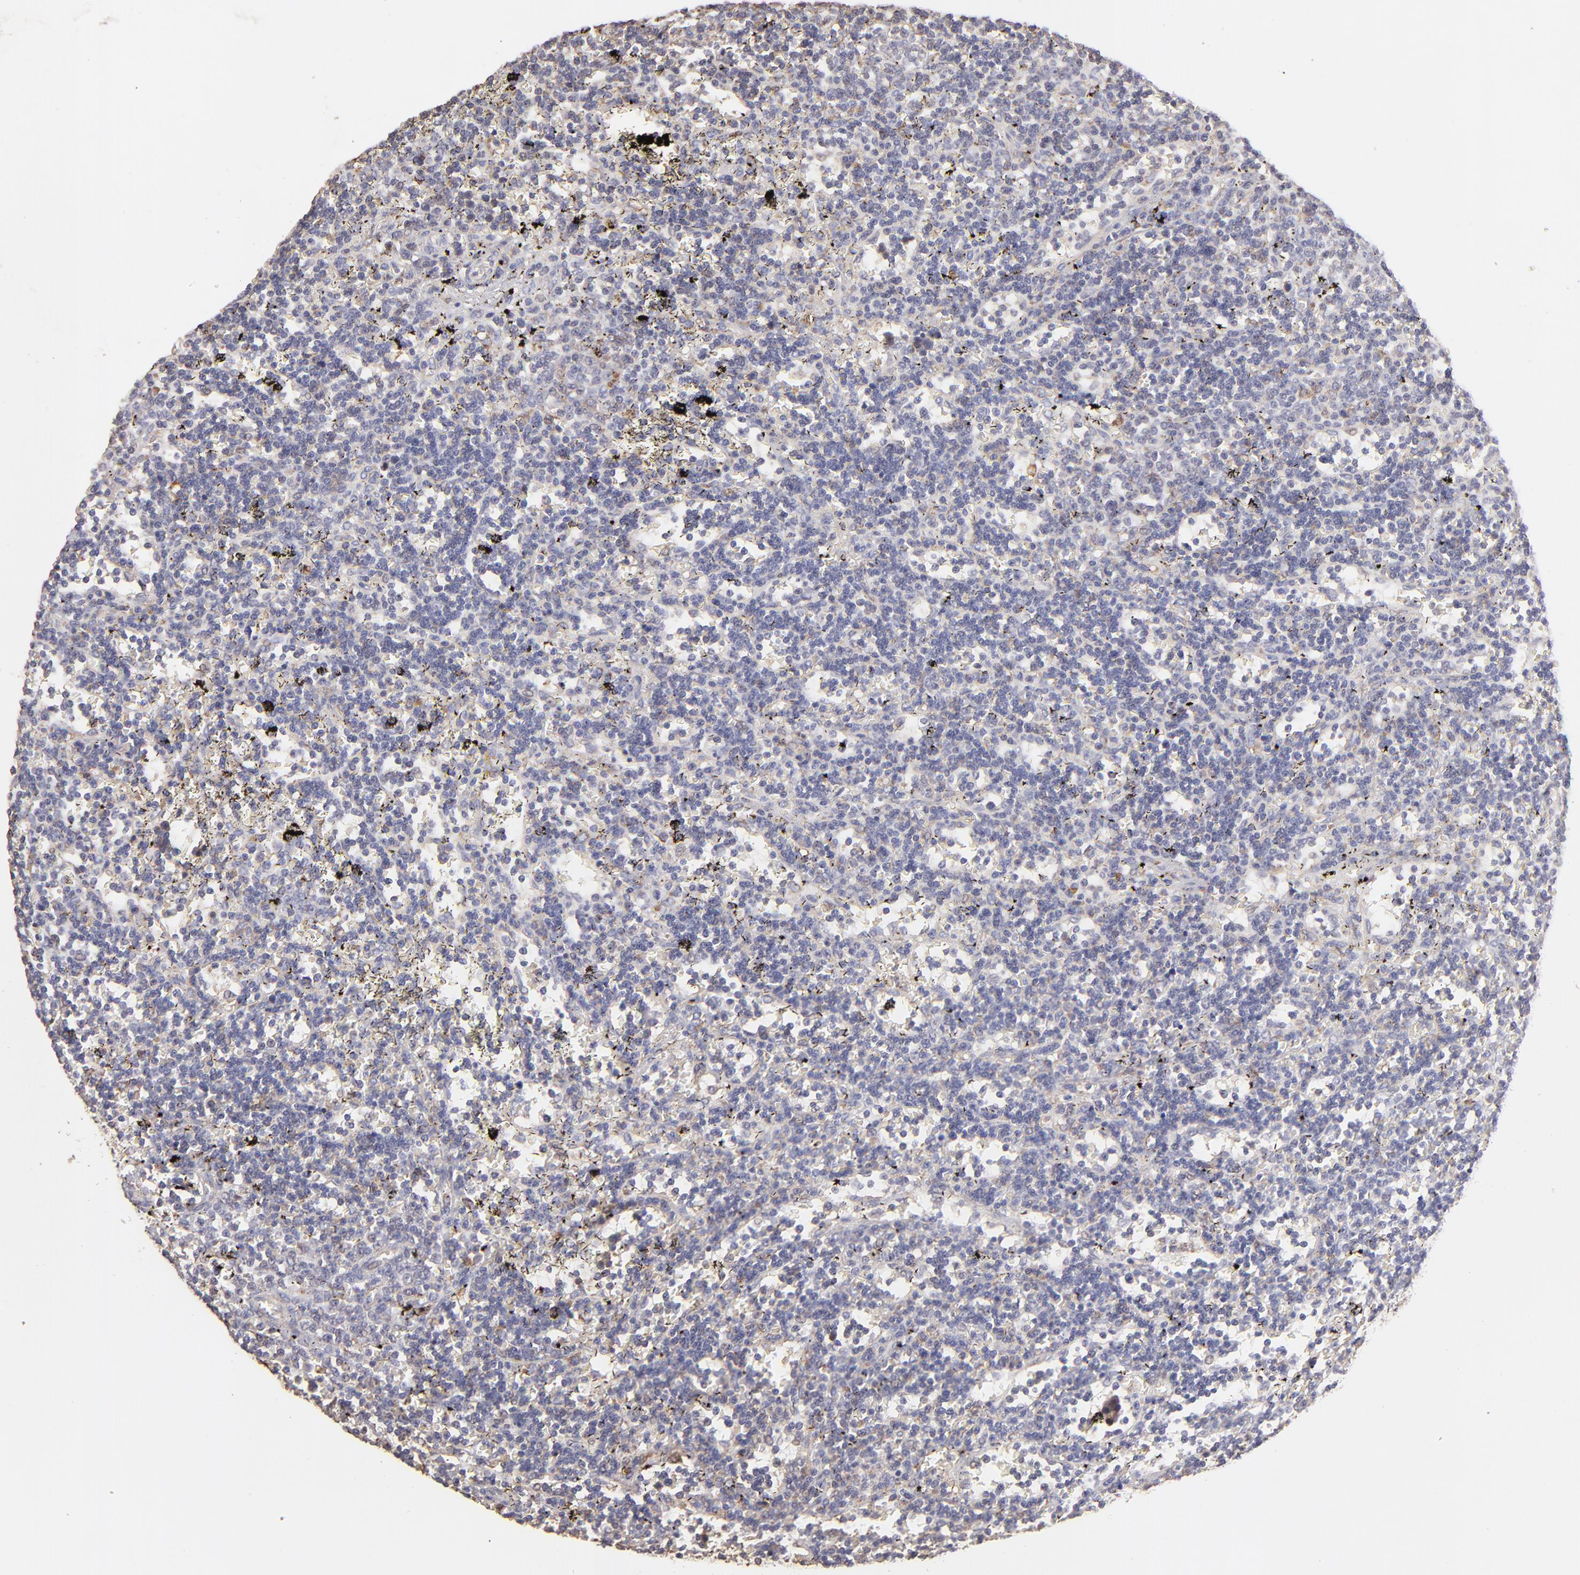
{"staining": {"intensity": "weak", "quantity": "25%-75%", "location": "cytoplasmic/membranous"}, "tissue": "lymphoma", "cell_type": "Tumor cells", "image_type": "cancer", "snomed": [{"axis": "morphology", "description": "Malignant lymphoma, non-Hodgkin's type, Low grade"}, {"axis": "topography", "description": "Spleen"}], "caption": "IHC micrograph of neoplastic tissue: human malignant lymphoma, non-Hodgkin's type (low-grade) stained using immunohistochemistry demonstrates low levels of weak protein expression localized specifically in the cytoplasmic/membranous of tumor cells, appearing as a cytoplasmic/membranous brown color.", "gene": "CALR", "patient": {"sex": "male", "age": 60}}